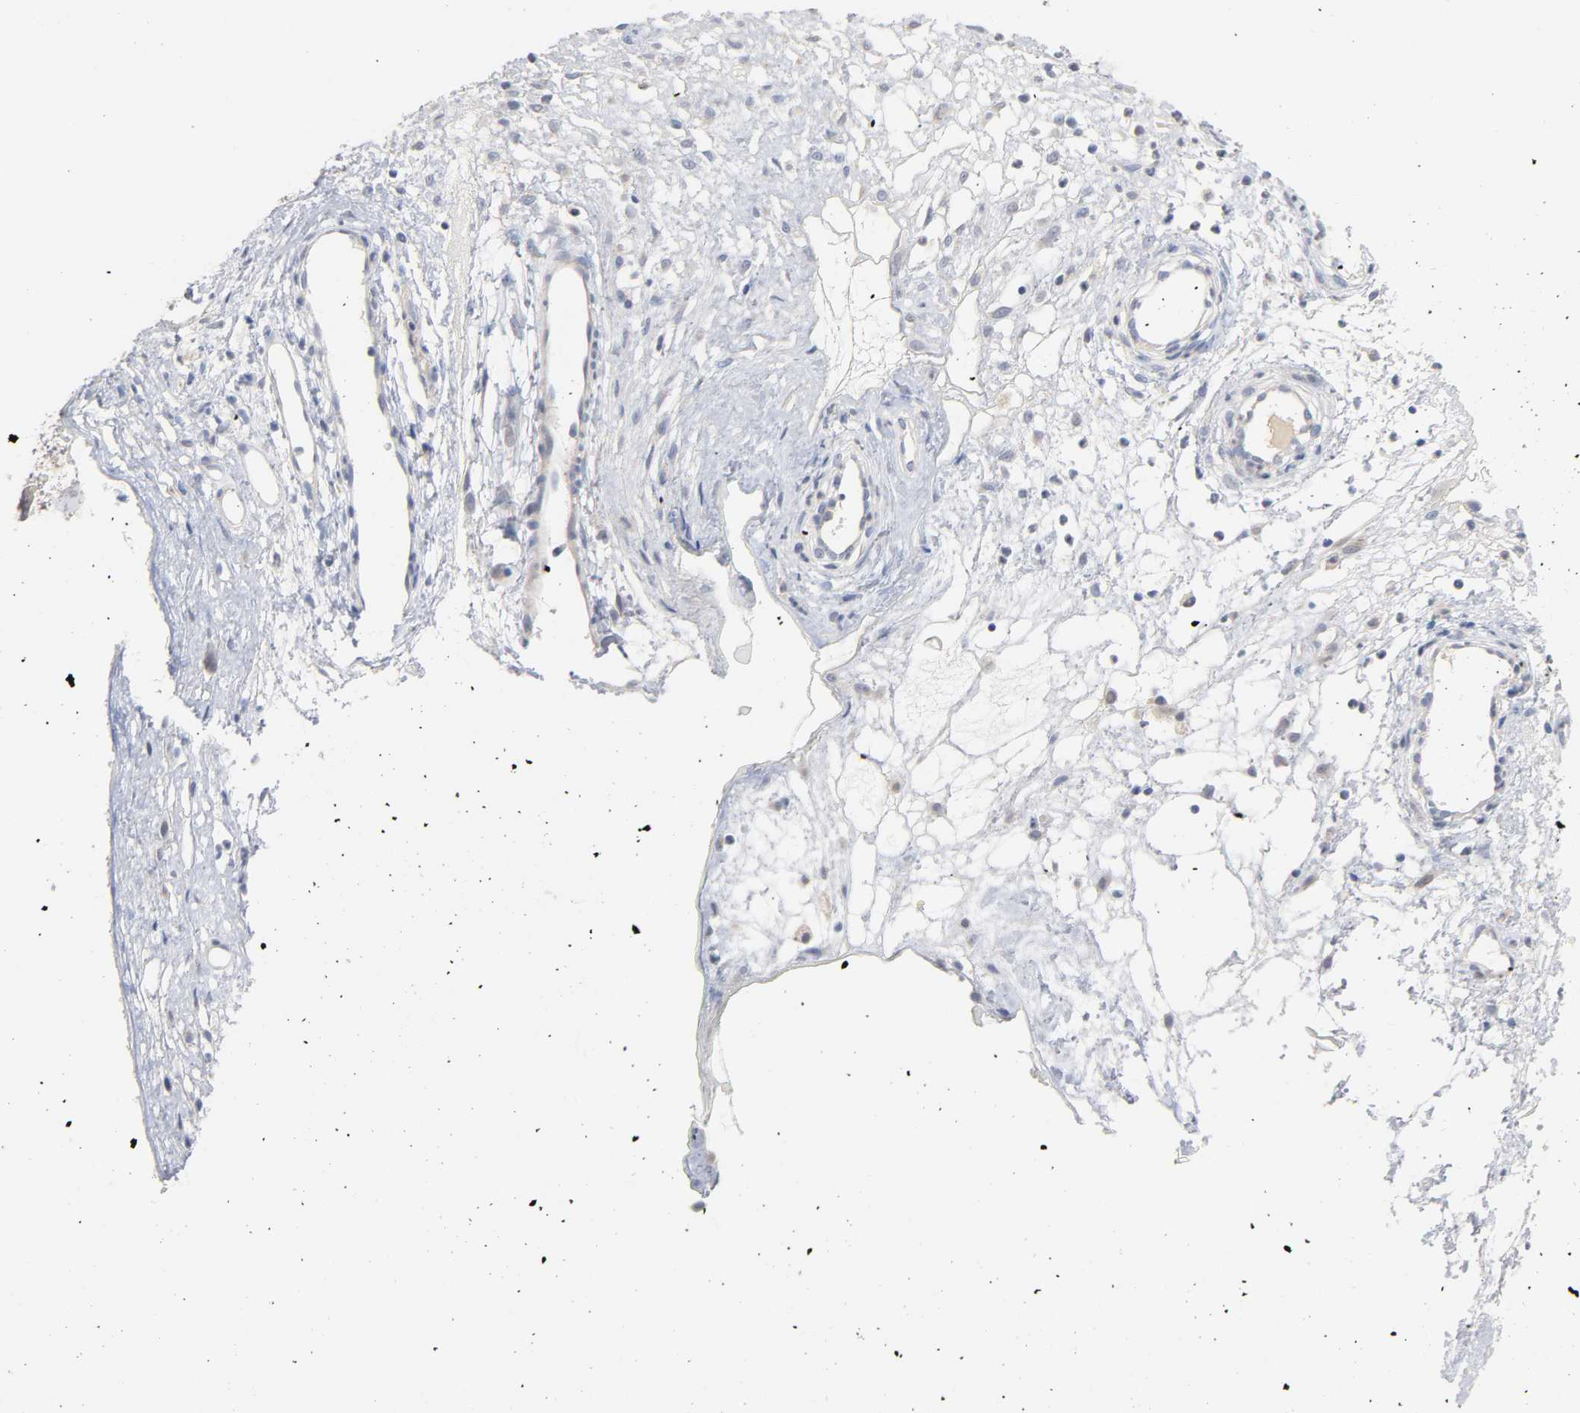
{"staining": {"intensity": "negative", "quantity": "none", "location": "none"}, "tissue": "ovarian cancer", "cell_type": "Tumor cells", "image_type": "cancer", "snomed": [{"axis": "morphology", "description": "Carcinoma, endometroid"}, {"axis": "topography", "description": "Ovary"}], "caption": "The IHC photomicrograph has no significant staining in tumor cells of ovarian endometroid carcinoma tissue.", "gene": "IL18", "patient": {"sex": "female", "age": 42}}